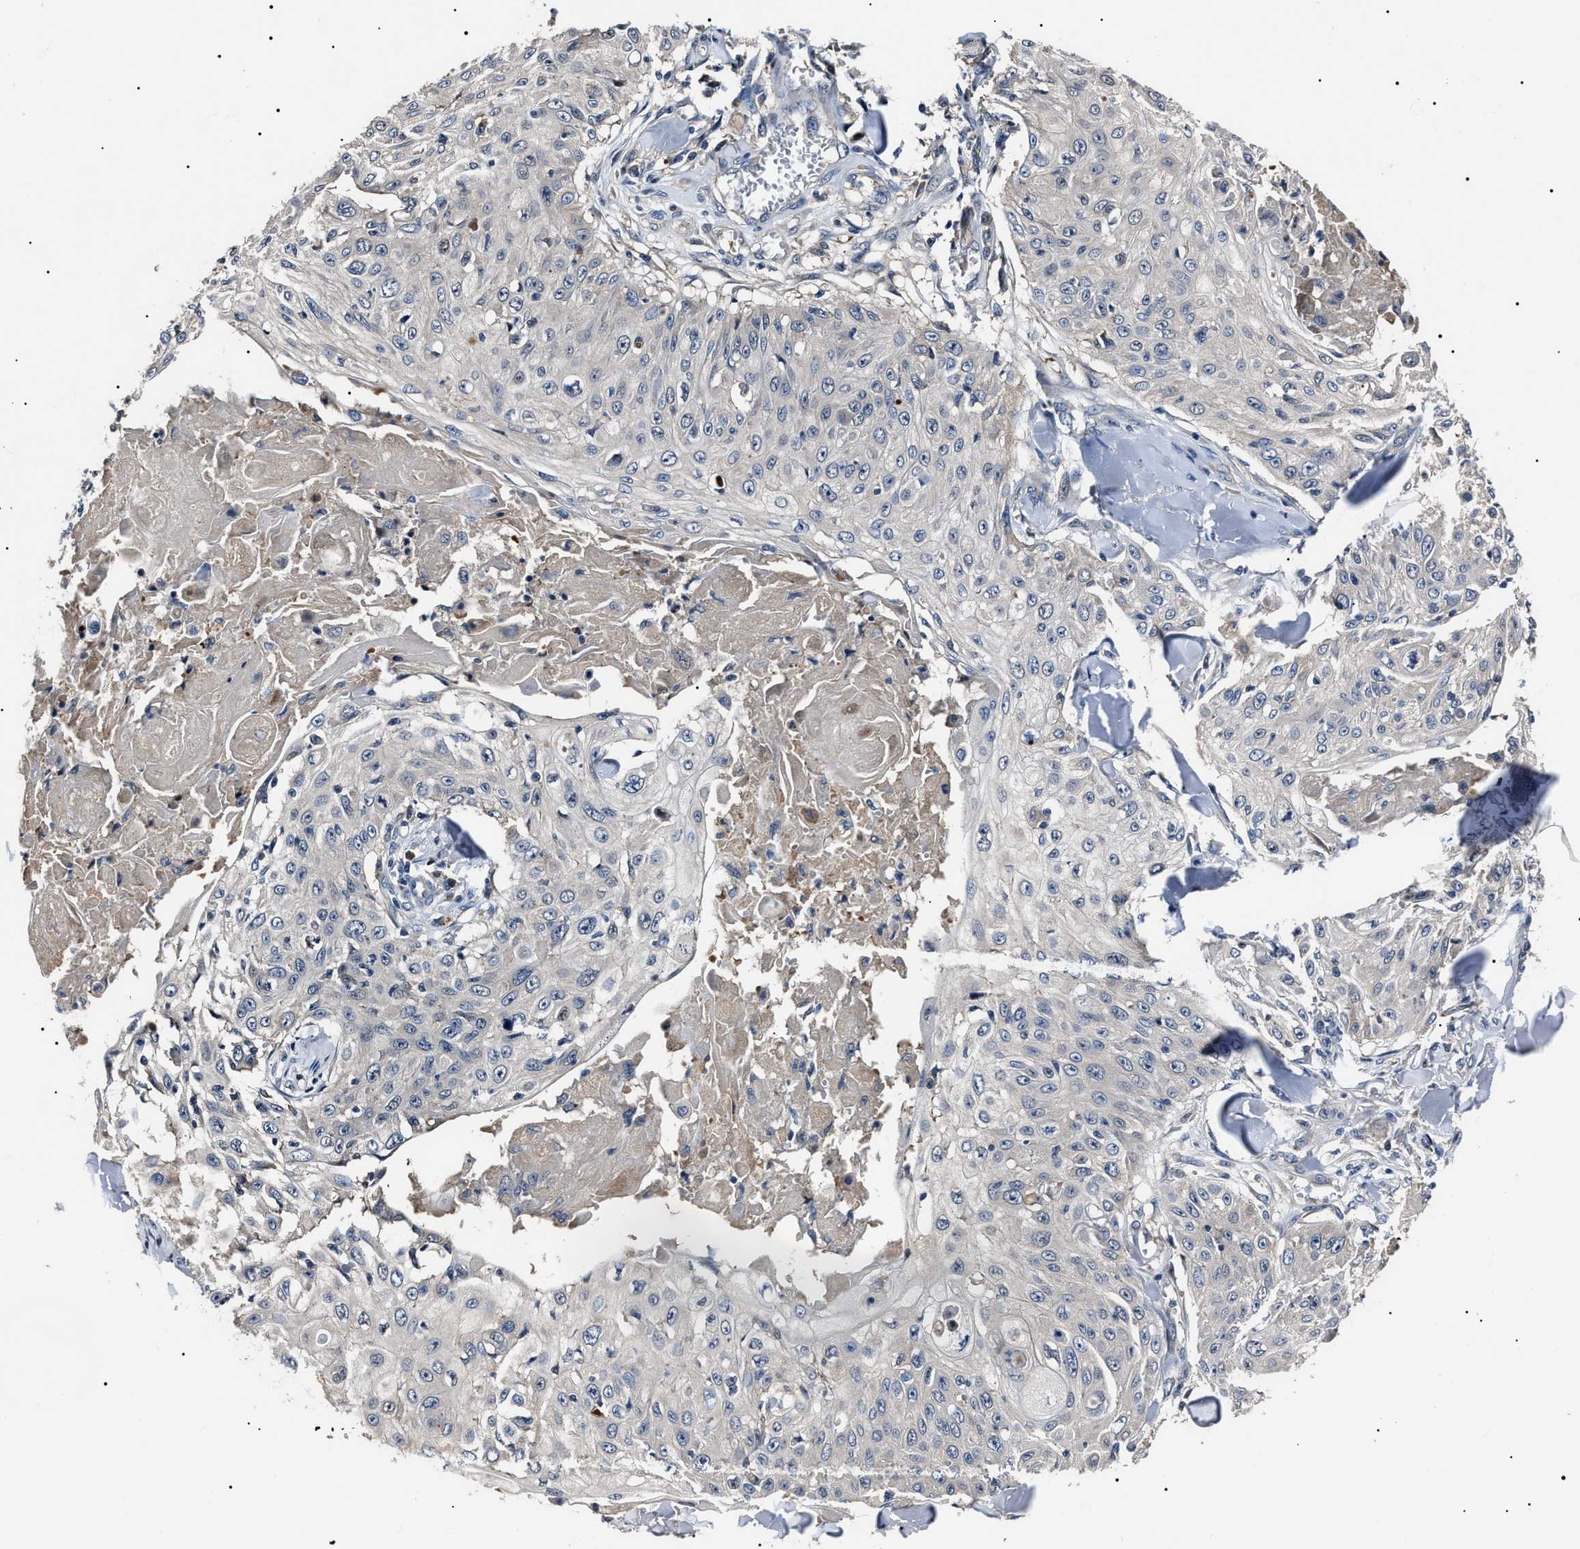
{"staining": {"intensity": "negative", "quantity": "none", "location": "none"}, "tissue": "skin cancer", "cell_type": "Tumor cells", "image_type": "cancer", "snomed": [{"axis": "morphology", "description": "Squamous cell carcinoma, NOS"}, {"axis": "topography", "description": "Skin"}], "caption": "Immunohistochemistry histopathology image of human skin squamous cell carcinoma stained for a protein (brown), which reveals no positivity in tumor cells.", "gene": "IFT81", "patient": {"sex": "male", "age": 86}}